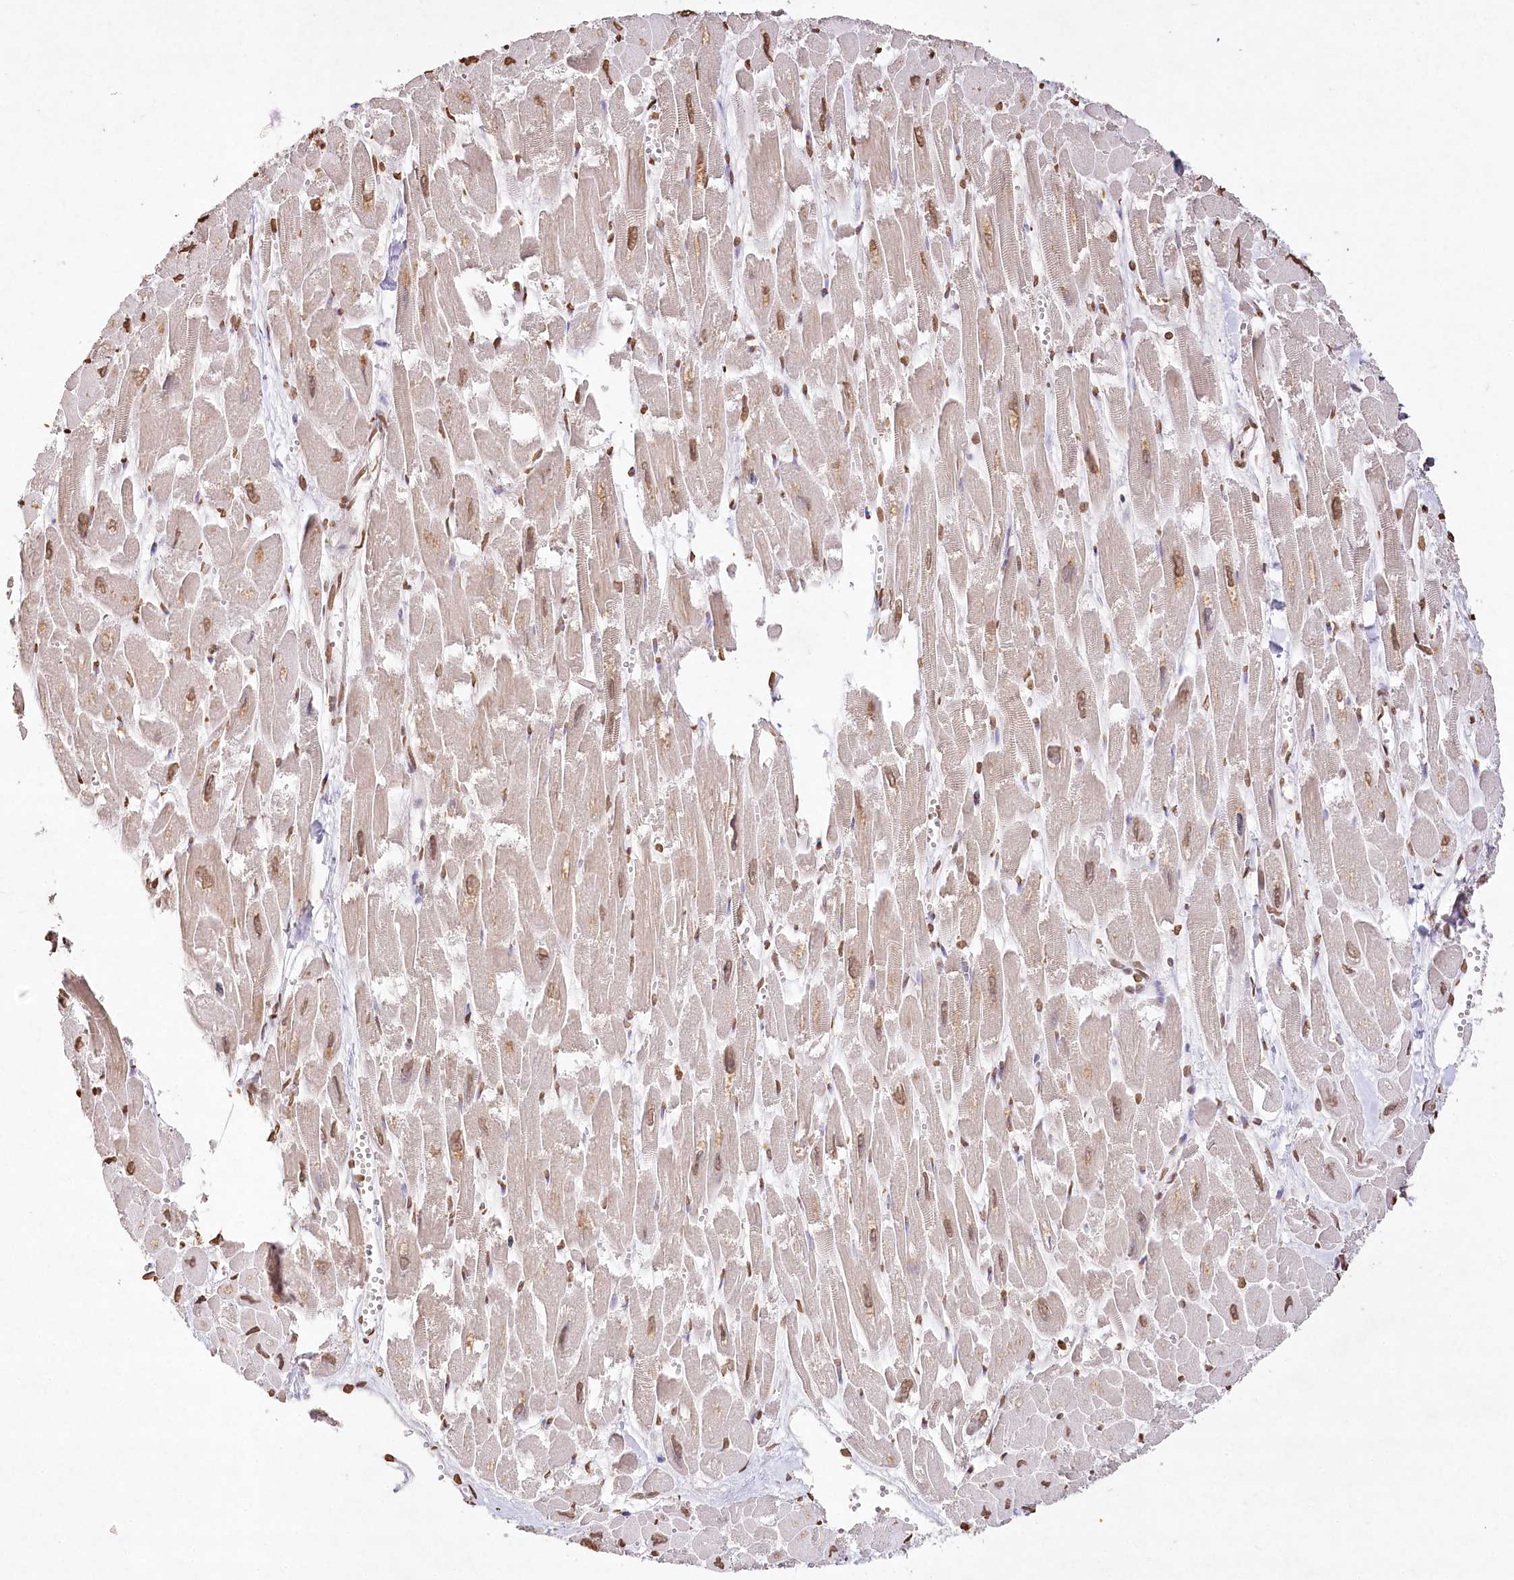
{"staining": {"intensity": "moderate", "quantity": ">75%", "location": "nuclear"}, "tissue": "heart muscle", "cell_type": "Cardiomyocytes", "image_type": "normal", "snomed": [{"axis": "morphology", "description": "Normal tissue, NOS"}, {"axis": "topography", "description": "Heart"}], "caption": "Immunohistochemical staining of normal human heart muscle displays >75% levels of moderate nuclear protein expression in about >75% of cardiomyocytes. (Stains: DAB (3,3'-diaminobenzidine) in brown, nuclei in blue, Microscopy: brightfield microscopy at high magnification).", "gene": "DMXL1", "patient": {"sex": "male", "age": 54}}